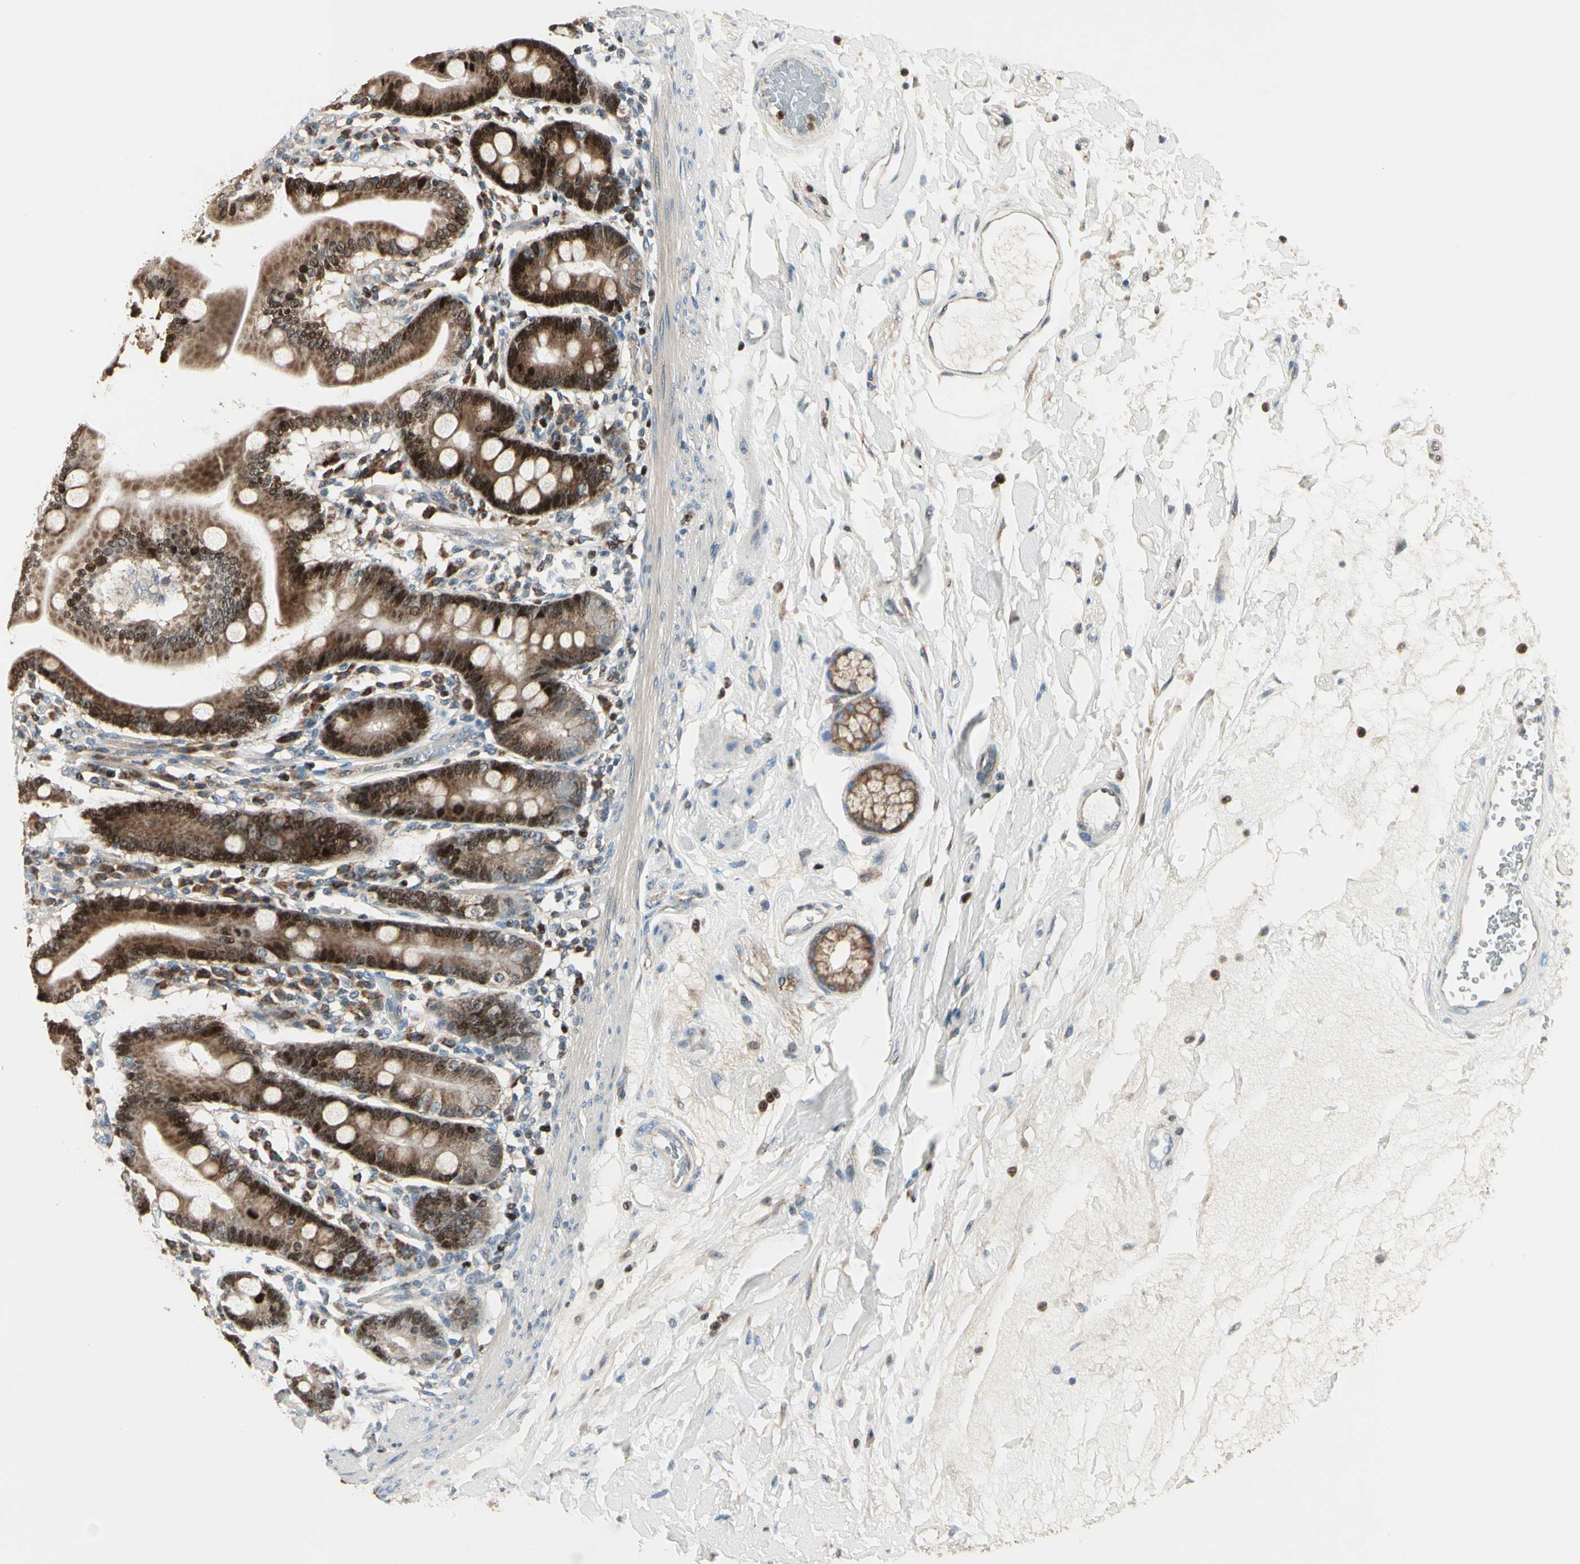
{"staining": {"intensity": "strong", "quantity": ">75%", "location": "cytoplasmic/membranous,nuclear"}, "tissue": "duodenum", "cell_type": "Glandular cells", "image_type": "normal", "snomed": [{"axis": "morphology", "description": "Normal tissue, NOS"}, {"axis": "topography", "description": "Duodenum"}], "caption": "Duodenum stained with a brown dye exhibits strong cytoplasmic/membranous,nuclear positive positivity in about >75% of glandular cells.", "gene": "IP6K2", "patient": {"sex": "female", "age": 64}}